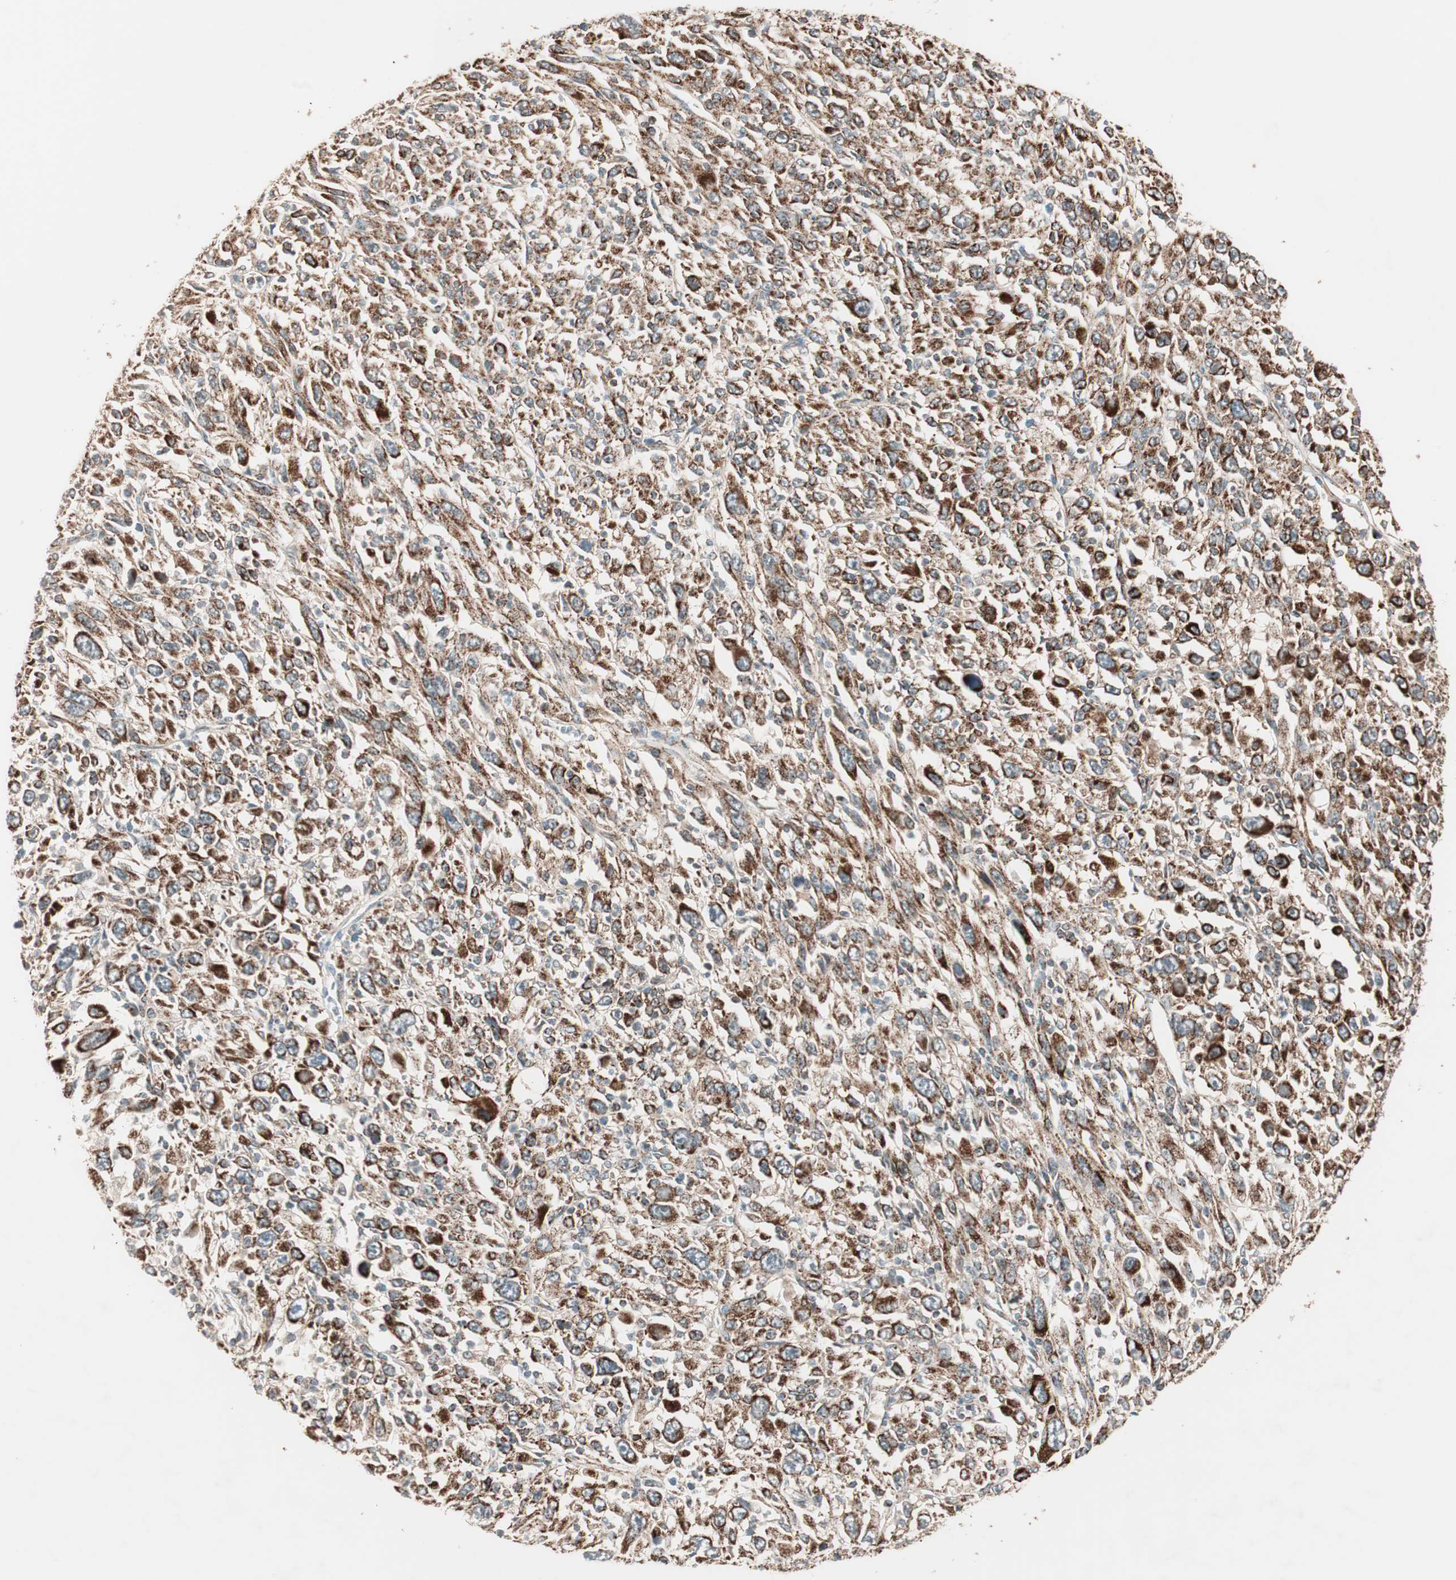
{"staining": {"intensity": "strong", "quantity": ">75%", "location": "cytoplasmic/membranous"}, "tissue": "melanoma", "cell_type": "Tumor cells", "image_type": "cancer", "snomed": [{"axis": "morphology", "description": "Malignant melanoma, Metastatic site"}, {"axis": "topography", "description": "Skin"}], "caption": "The image shows immunohistochemical staining of malignant melanoma (metastatic site). There is strong cytoplasmic/membranous positivity is appreciated in approximately >75% of tumor cells.", "gene": "TOMM22", "patient": {"sex": "female", "age": 56}}